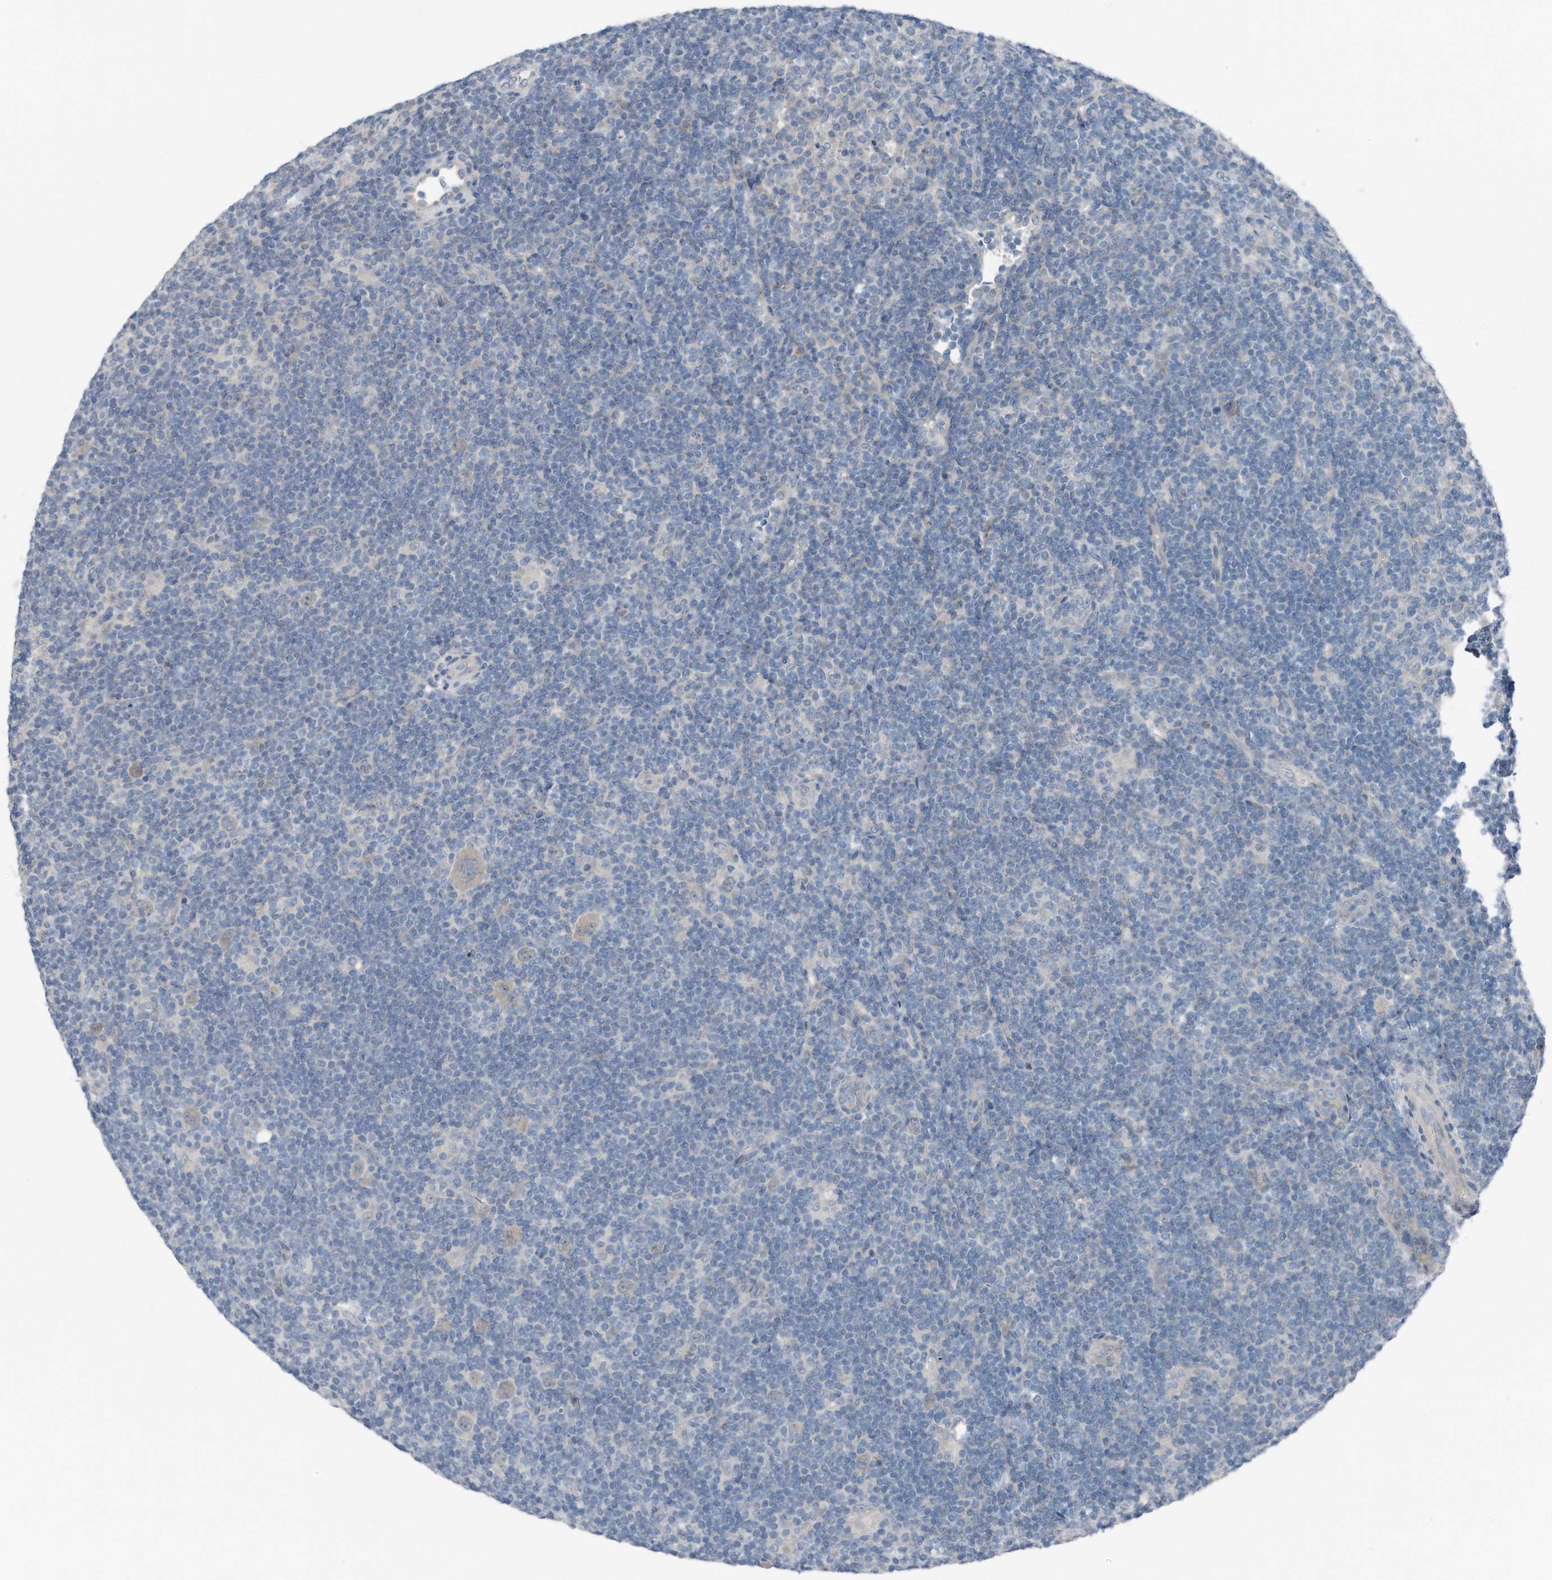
{"staining": {"intensity": "negative", "quantity": "none", "location": "none"}, "tissue": "lymphoma", "cell_type": "Tumor cells", "image_type": "cancer", "snomed": [{"axis": "morphology", "description": "Hodgkin's disease, NOS"}, {"axis": "topography", "description": "Lymph node"}], "caption": "An immunohistochemistry image of lymphoma is shown. There is no staining in tumor cells of lymphoma.", "gene": "YRDC", "patient": {"sex": "female", "age": 57}}